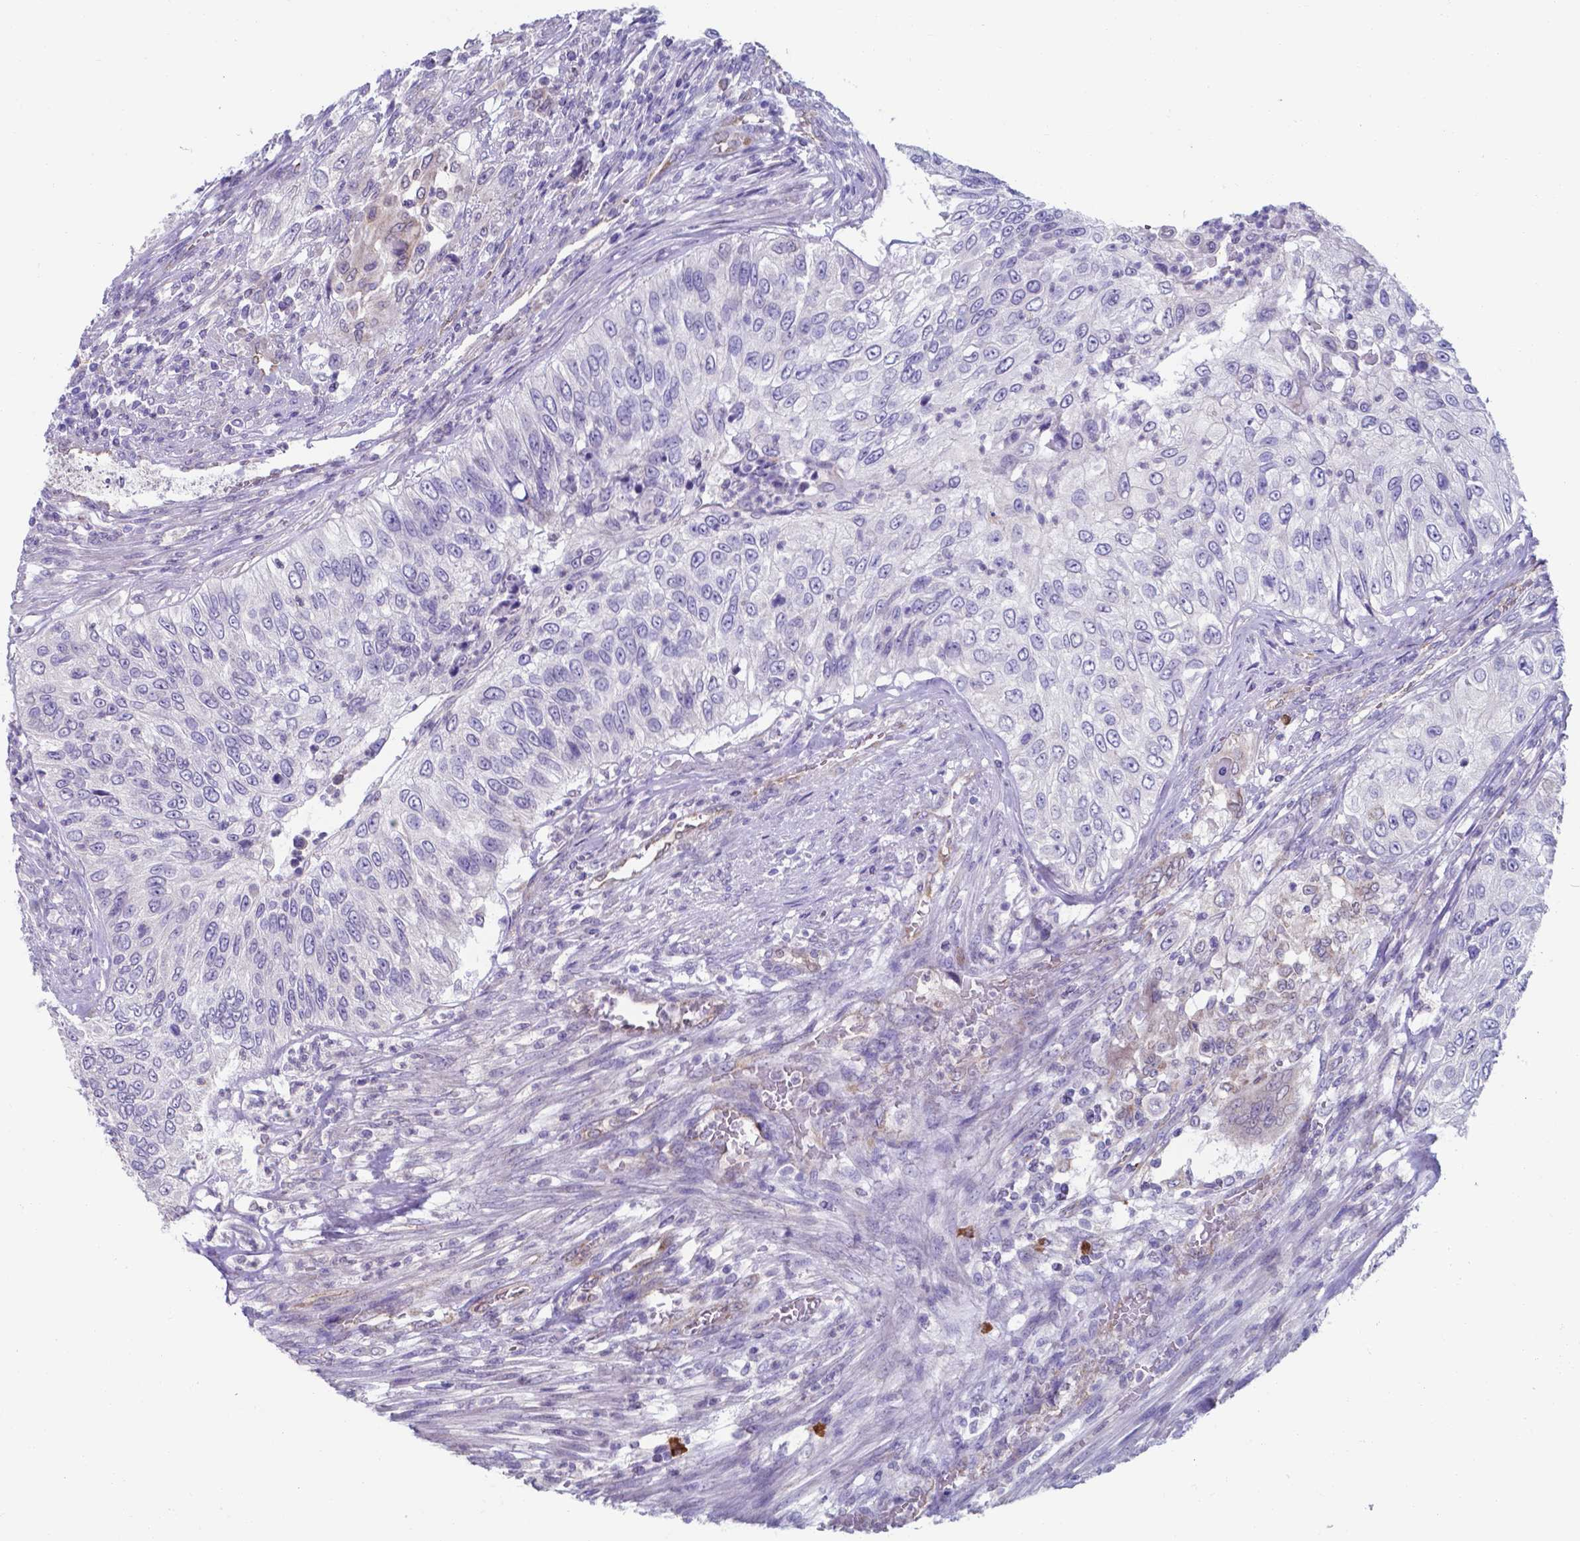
{"staining": {"intensity": "negative", "quantity": "none", "location": "none"}, "tissue": "urothelial cancer", "cell_type": "Tumor cells", "image_type": "cancer", "snomed": [{"axis": "morphology", "description": "Urothelial carcinoma, High grade"}, {"axis": "topography", "description": "Urinary bladder"}], "caption": "IHC photomicrograph of neoplastic tissue: urothelial cancer stained with DAB demonstrates no significant protein expression in tumor cells. The staining was performed using DAB (3,3'-diaminobenzidine) to visualize the protein expression in brown, while the nuclei were stained in blue with hematoxylin (Magnification: 20x).", "gene": "UBE2J1", "patient": {"sex": "female", "age": 60}}